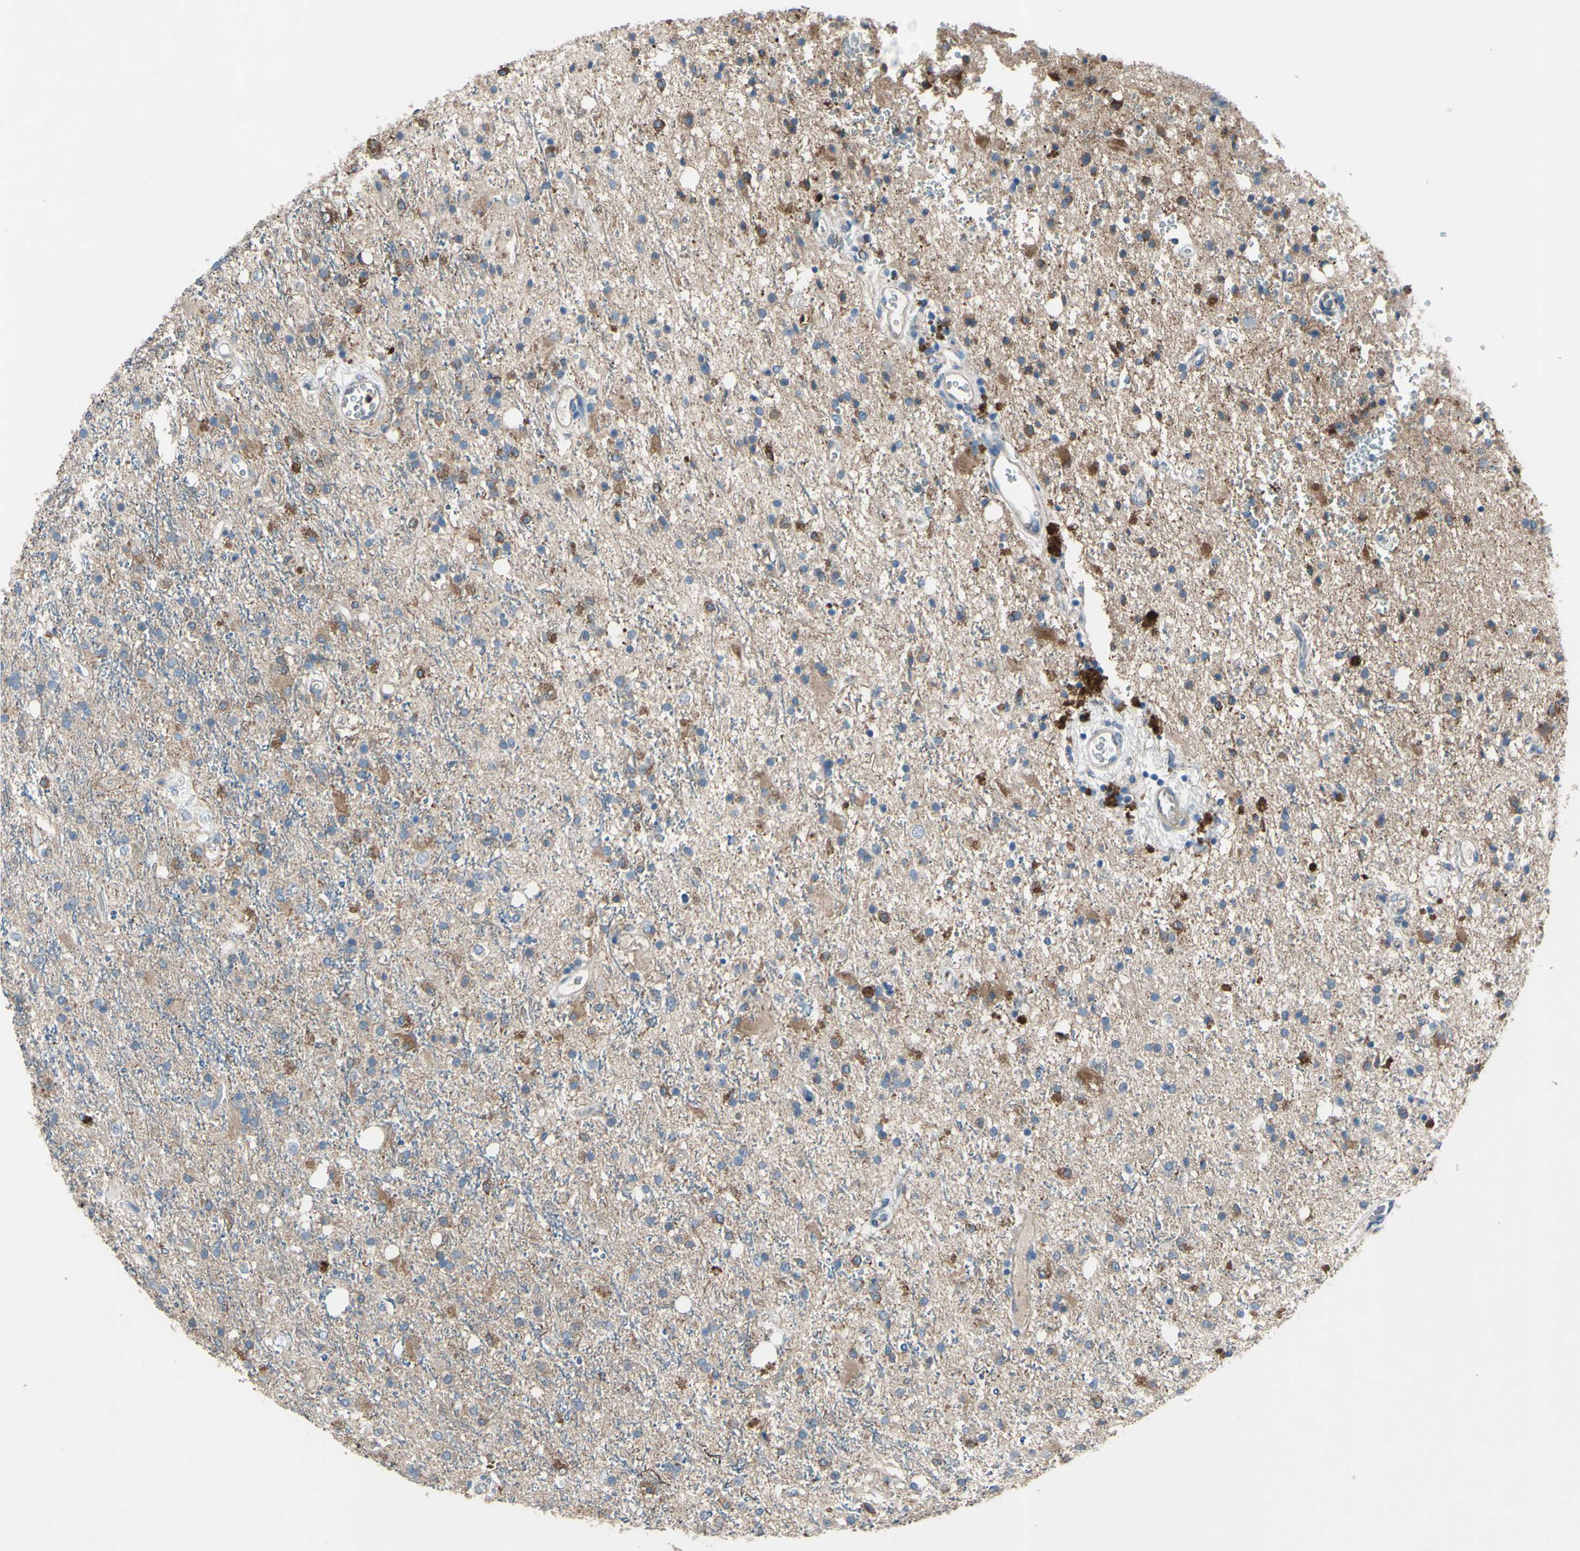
{"staining": {"intensity": "moderate", "quantity": "25%-75%", "location": "cytoplasmic/membranous"}, "tissue": "glioma", "cell_type": "Tumor cells", "image_type": "cancer", "snomed": [{"axis": "morphology", "description": "Glioma, malignant, High grade"}, {"axis": "topography", "description": "Brain"}], "caption": "Glioma tissue reveals moderate cytoplasmic/membranous positivity in about 25%-75% of tumor cells, visualized by immunohistochemistry.", "gene": "GRAMD2B", "patient": {"sex": "male", "age": 47}}